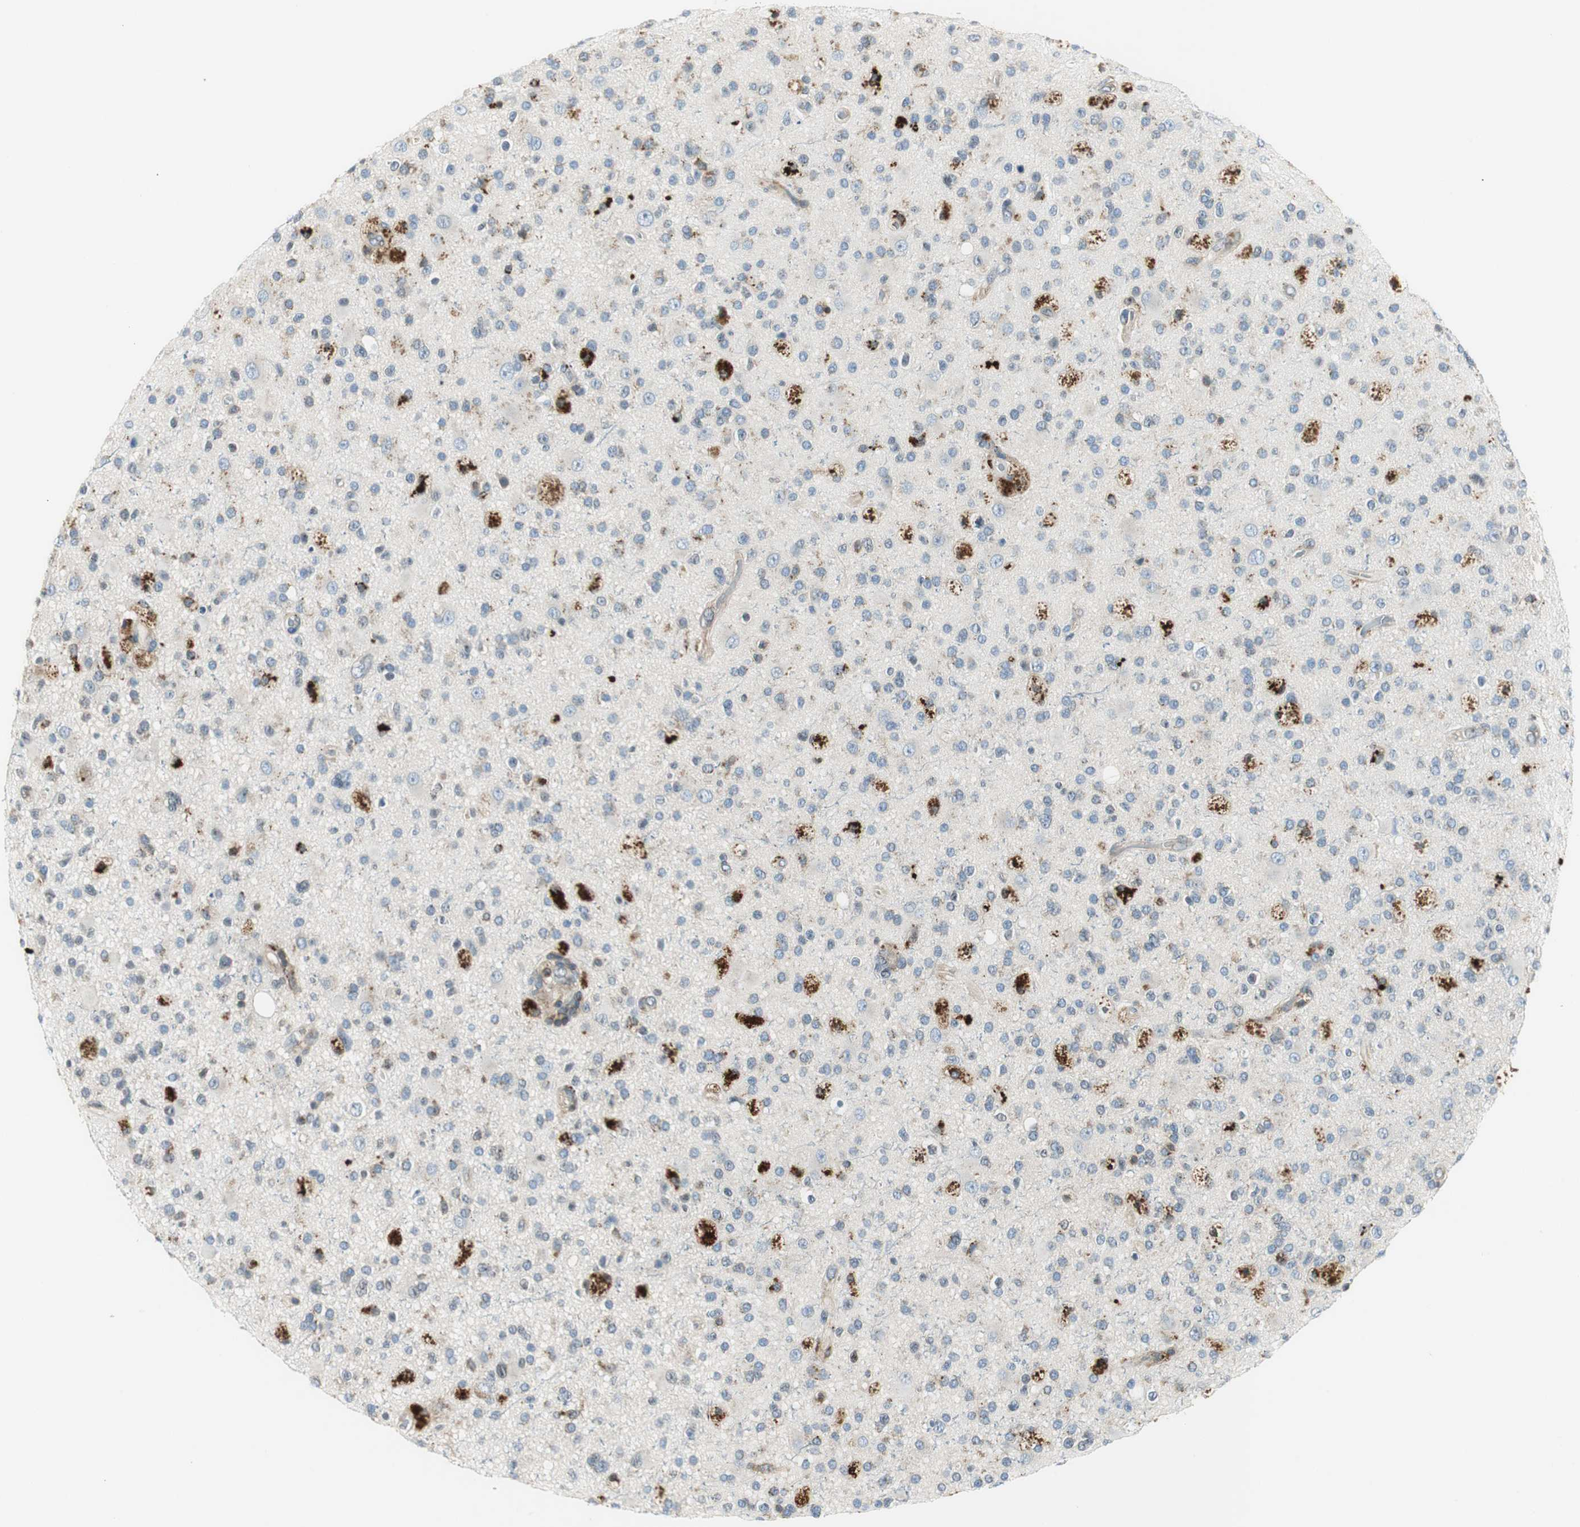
{"staining": {"intensity": "weak", "quantity": "25%-75%", "location": "cytoplasmic/membranous"}, "tissue": "glioma", "cell_type": "Tumor cells", "image_type": "cancer", "snomed": [{"axis": "morphology", "description": "Glioma, malignant, High grade"}, {"axis": "topography", "description": "Brain"}], "caption": "IHC micrograph of neoplastic tissue: human glioma stained using immunohistochemistry displays low levels of weak protein expression localized specifically in the cytoplasmic/membranous of tumor cells, appearing as a cytoplasmic/membranous brown color.", "gene": "NCK1", "patient": {"sex": "male", "age": 33}}